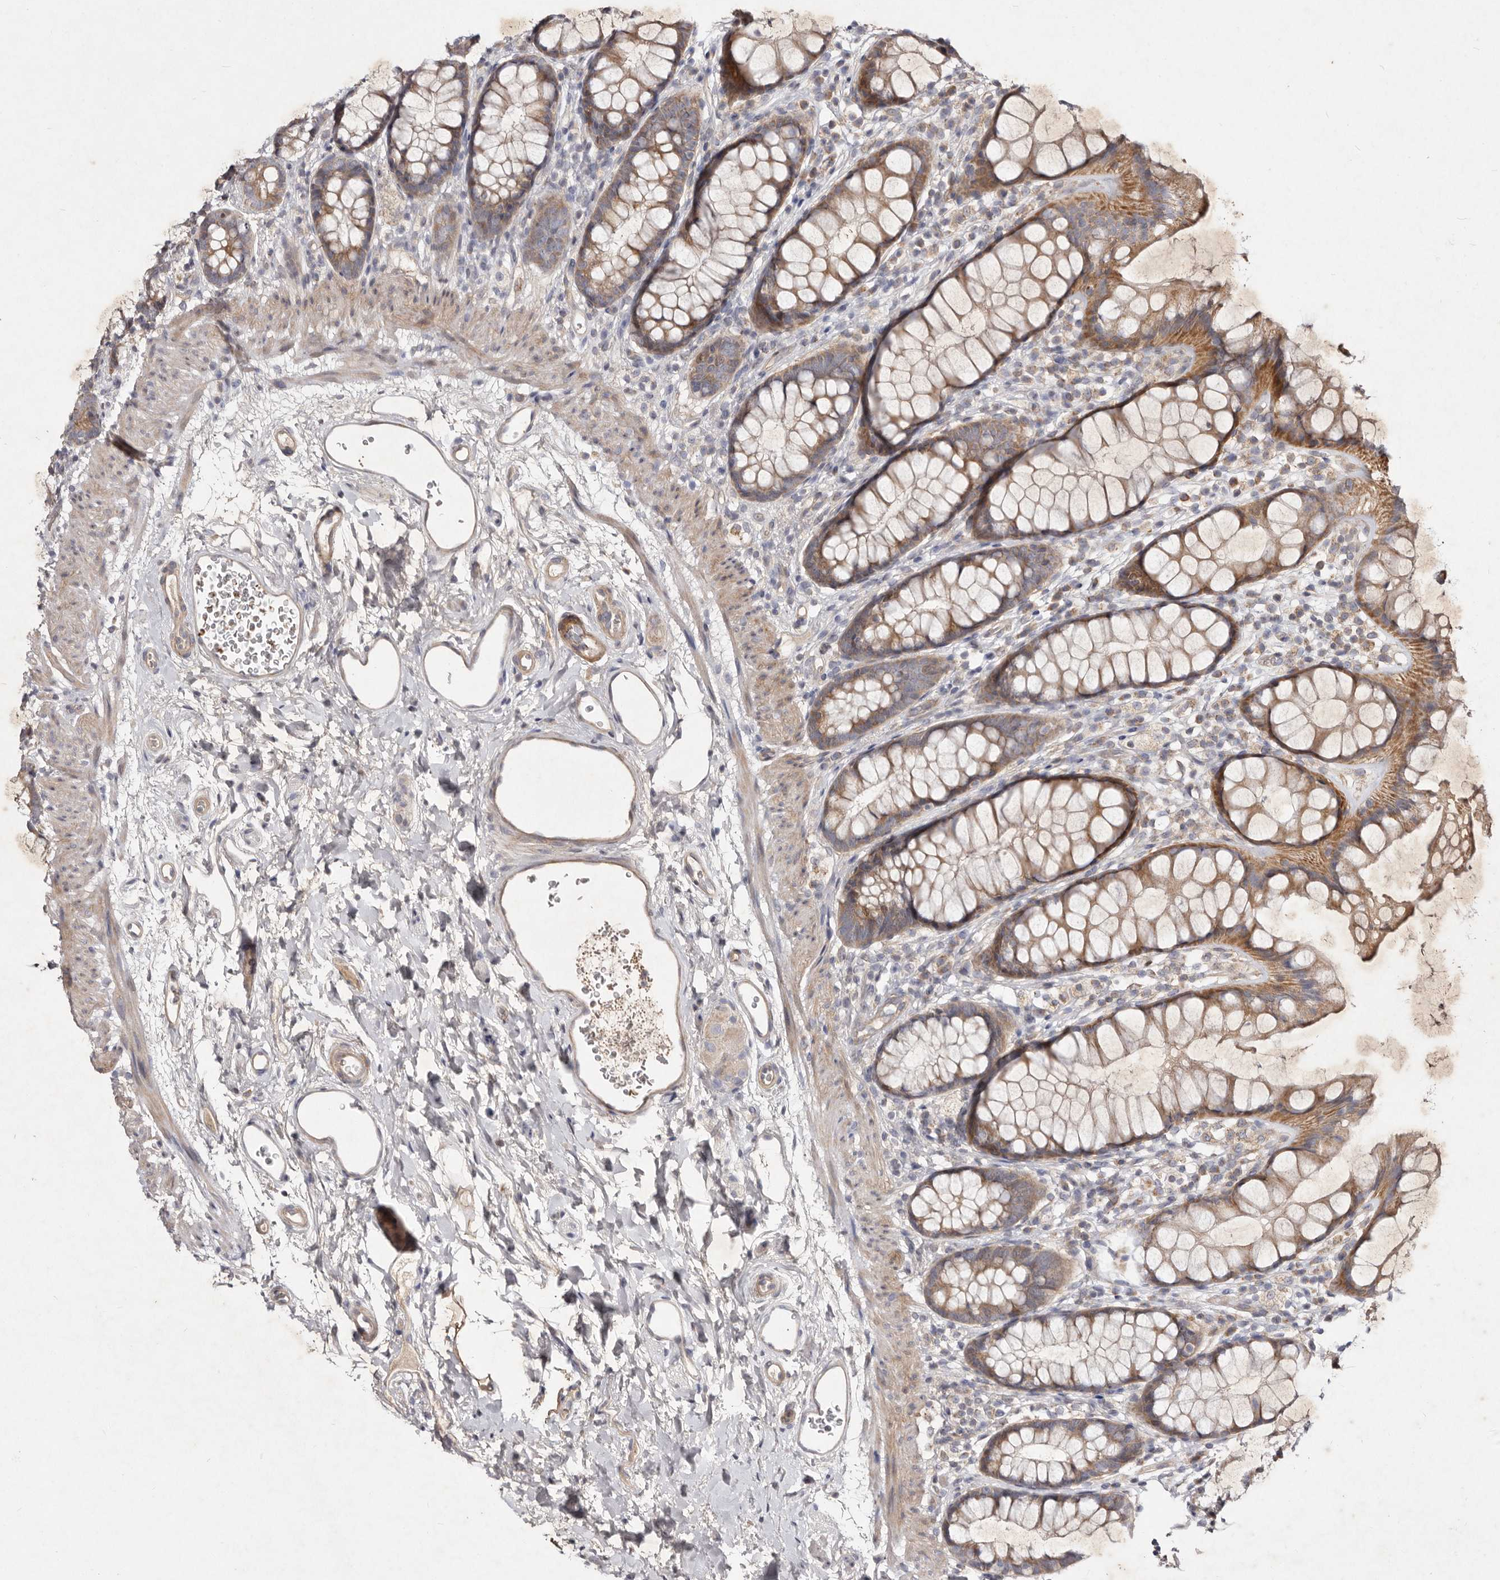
{"staining": {"intensity": "moderate", "quantity": ">75%", "location": "cytoplasmic/membranous"}, "tissue": "rectum", "cell_type": "Glandular cells", "image_type": "normal", "snomed": [{"axis": "morphology", "description": "Normal tissue, NOS"}, {"axis": "topography", "description": "Rectum"}], "caption": "The image demonstrates immunohistochemical staining of normal rectum. There is moderate cytoplasmic/membranous expression is identified in approximately >75% of glandular cells.", "gene": "SLC25A20", "patient": {"sex": "female", "age": 65}}